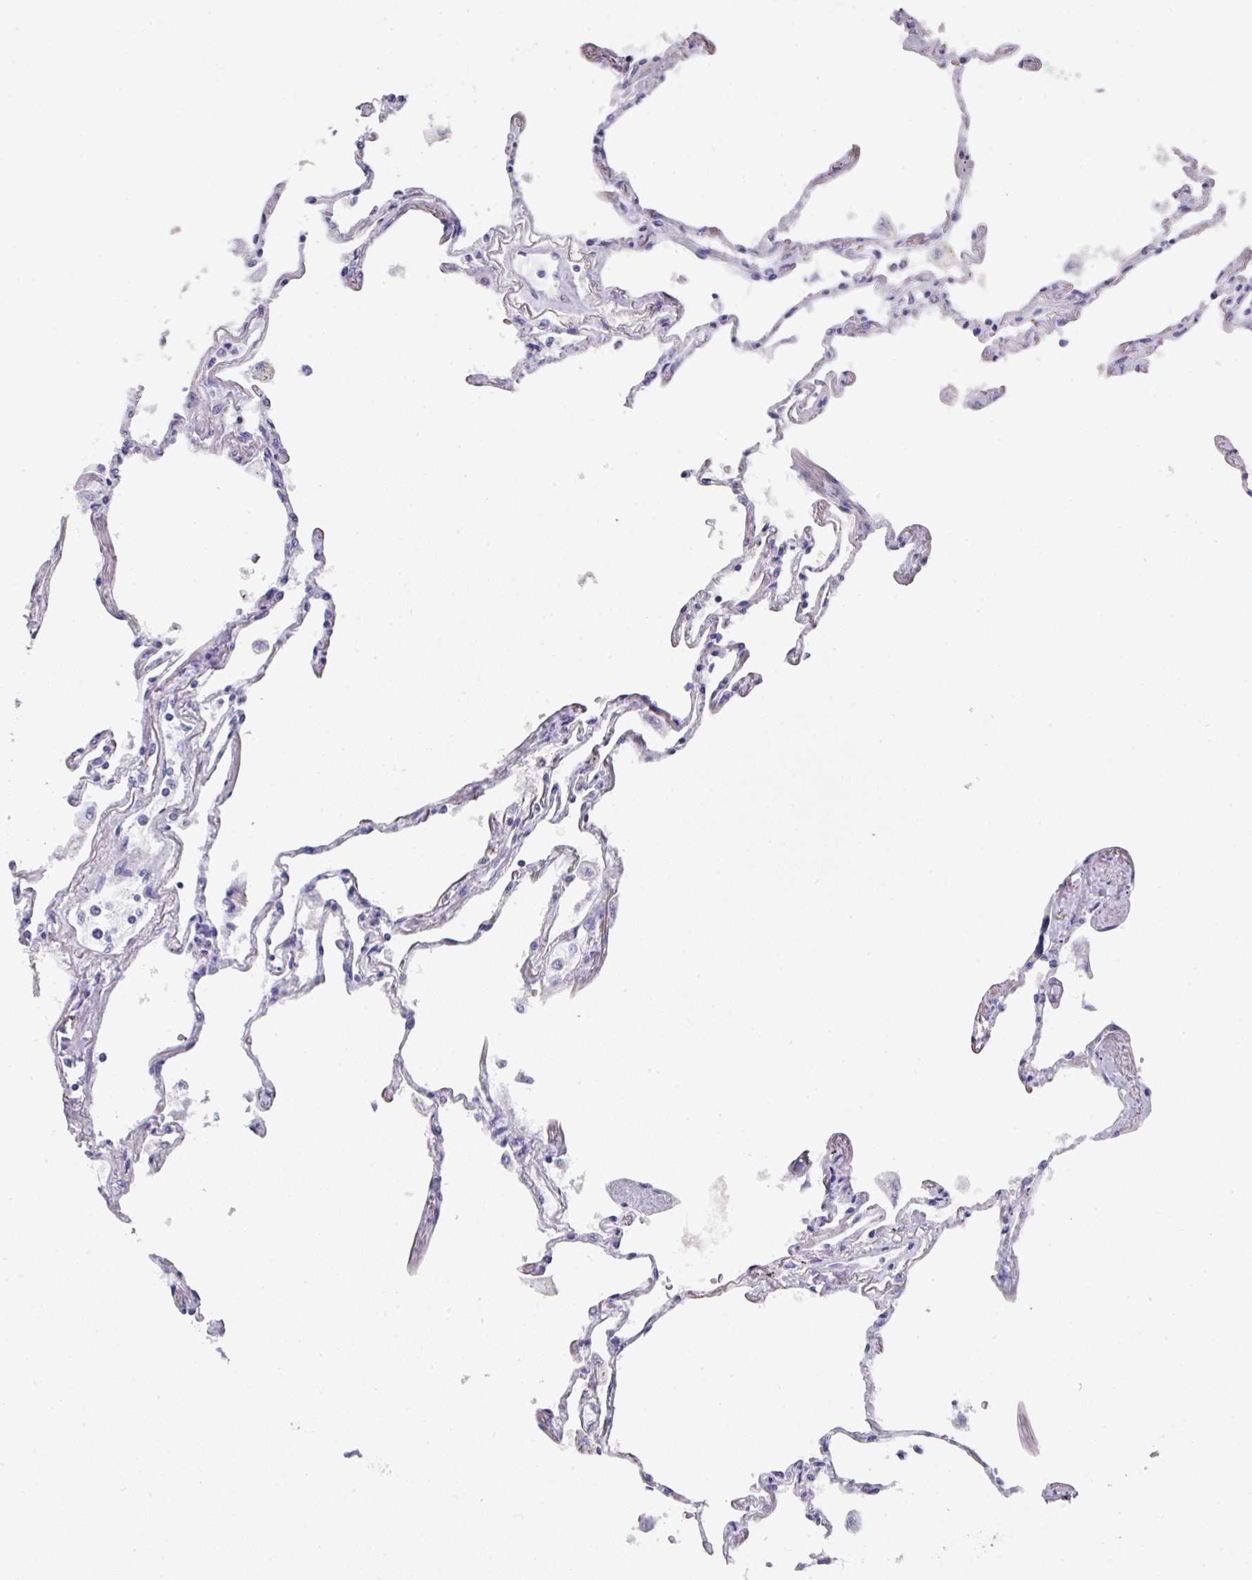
{"staining": {"intensity": "negative", "quantity": "none", "location": "none"}, "tissue": "lung", "cell_type": "Alveolar cells", "image_type": "normal", "snomed": [{"axis": "morphology", "description": "Normal tissue, NOS"}, {"axis": "topography", "description": "Lung"}], "caption": "Alveolar cells are negative for protein expression in unremarkable human lung.", "gene": "DAZ1", "patient": {"sex": "female", "age": 67}}